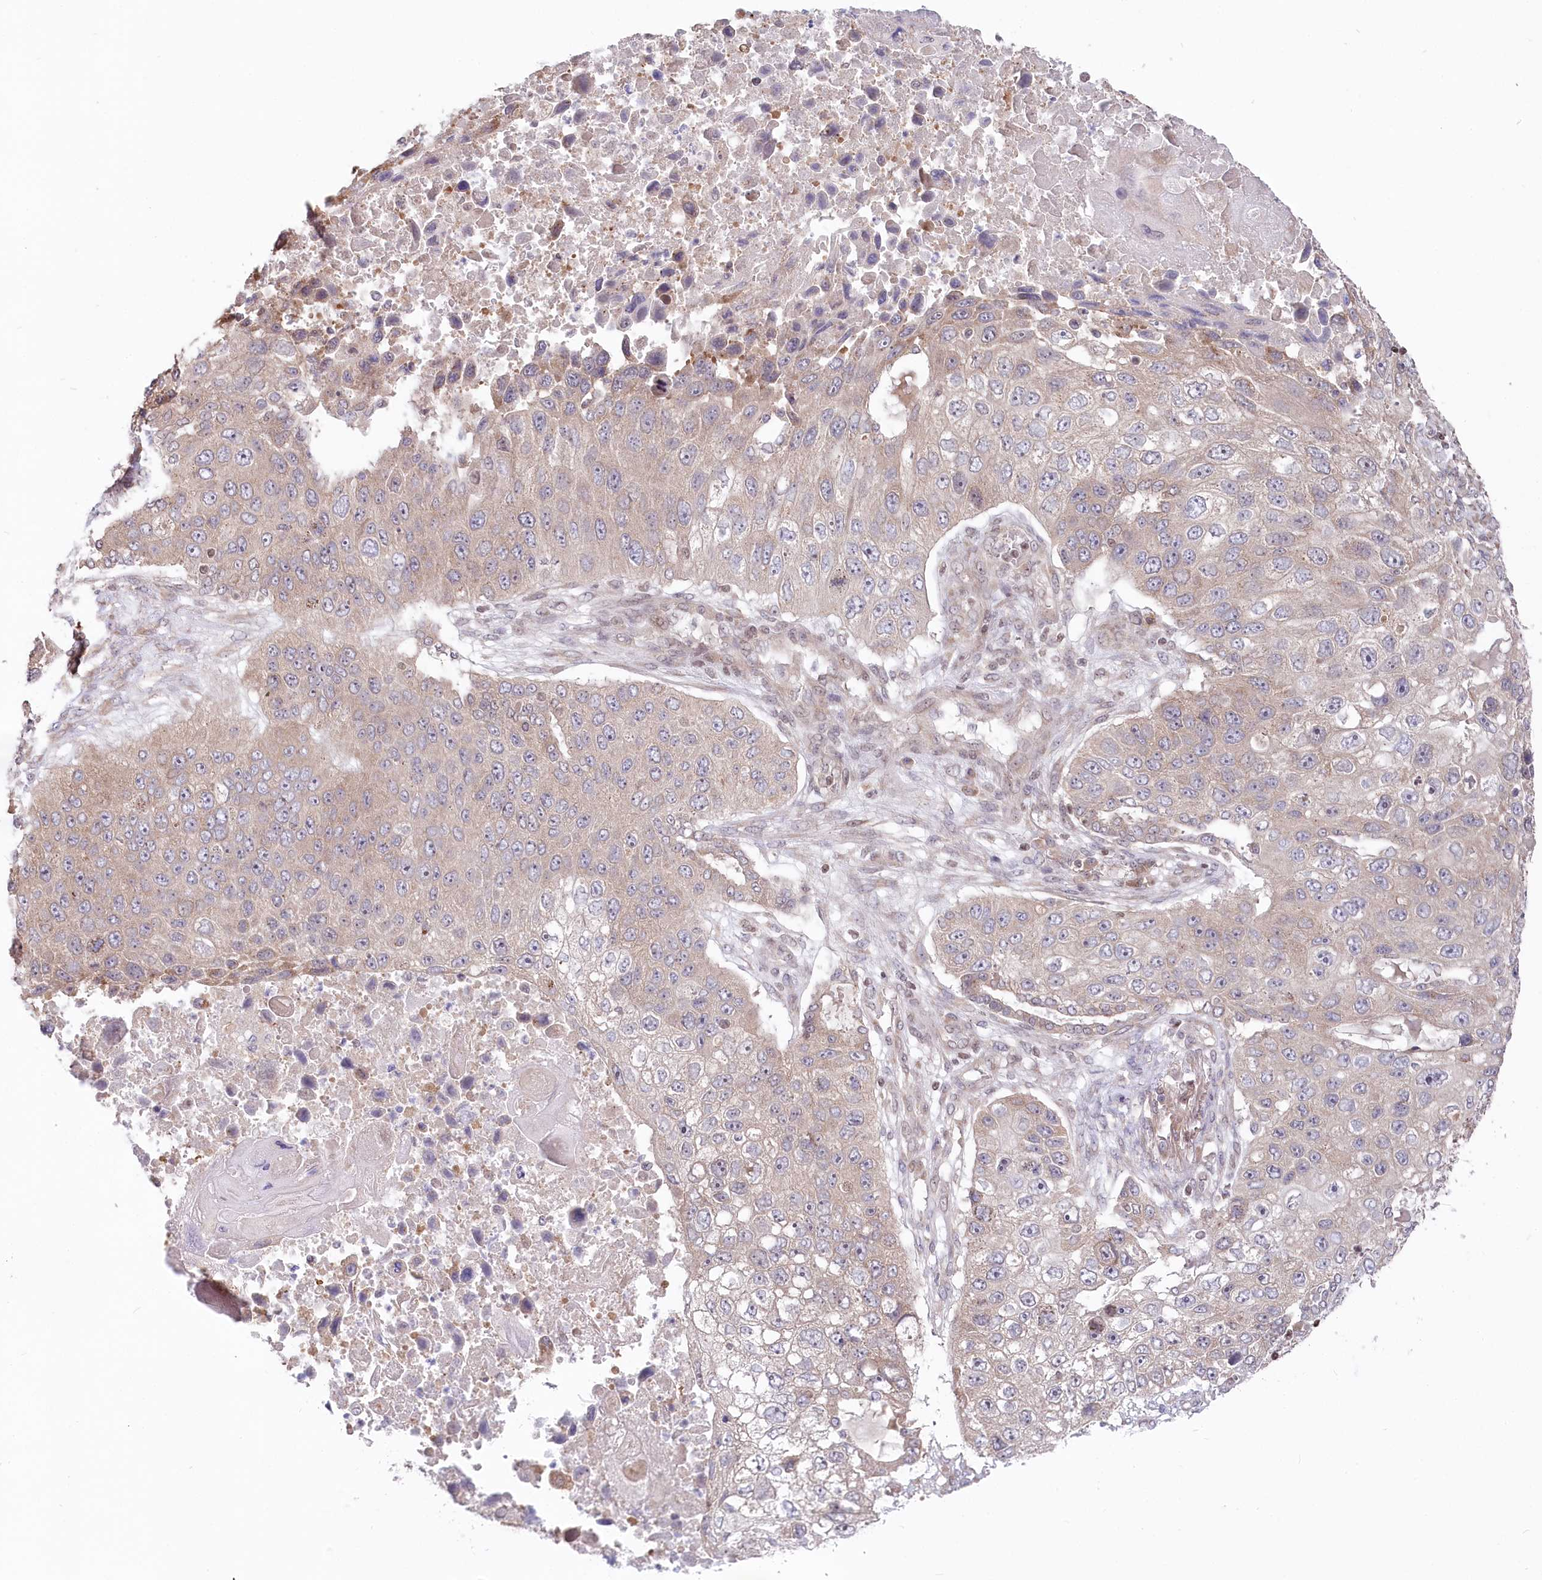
{"staining": {"intensity": "weak", "quantity": "<25%", "location": "cytoplasmic/membranous"}, "tissue": "lung cancer", "cell_type": "Tumor cells", "image_type": "cancer", "snomed": [{"axis": "morphology", "description": "Squamous cell carcinoma, NOS"}, {"axis": "topography", "description": "Lung"}], "caption": "Lung cancer (squamous cell carcinoma) stained for a protein using immunohistochemistry shows no expression tumor cells.", "gene": "CGGBP1", "patient": {"sex": "male", "age": 61}}